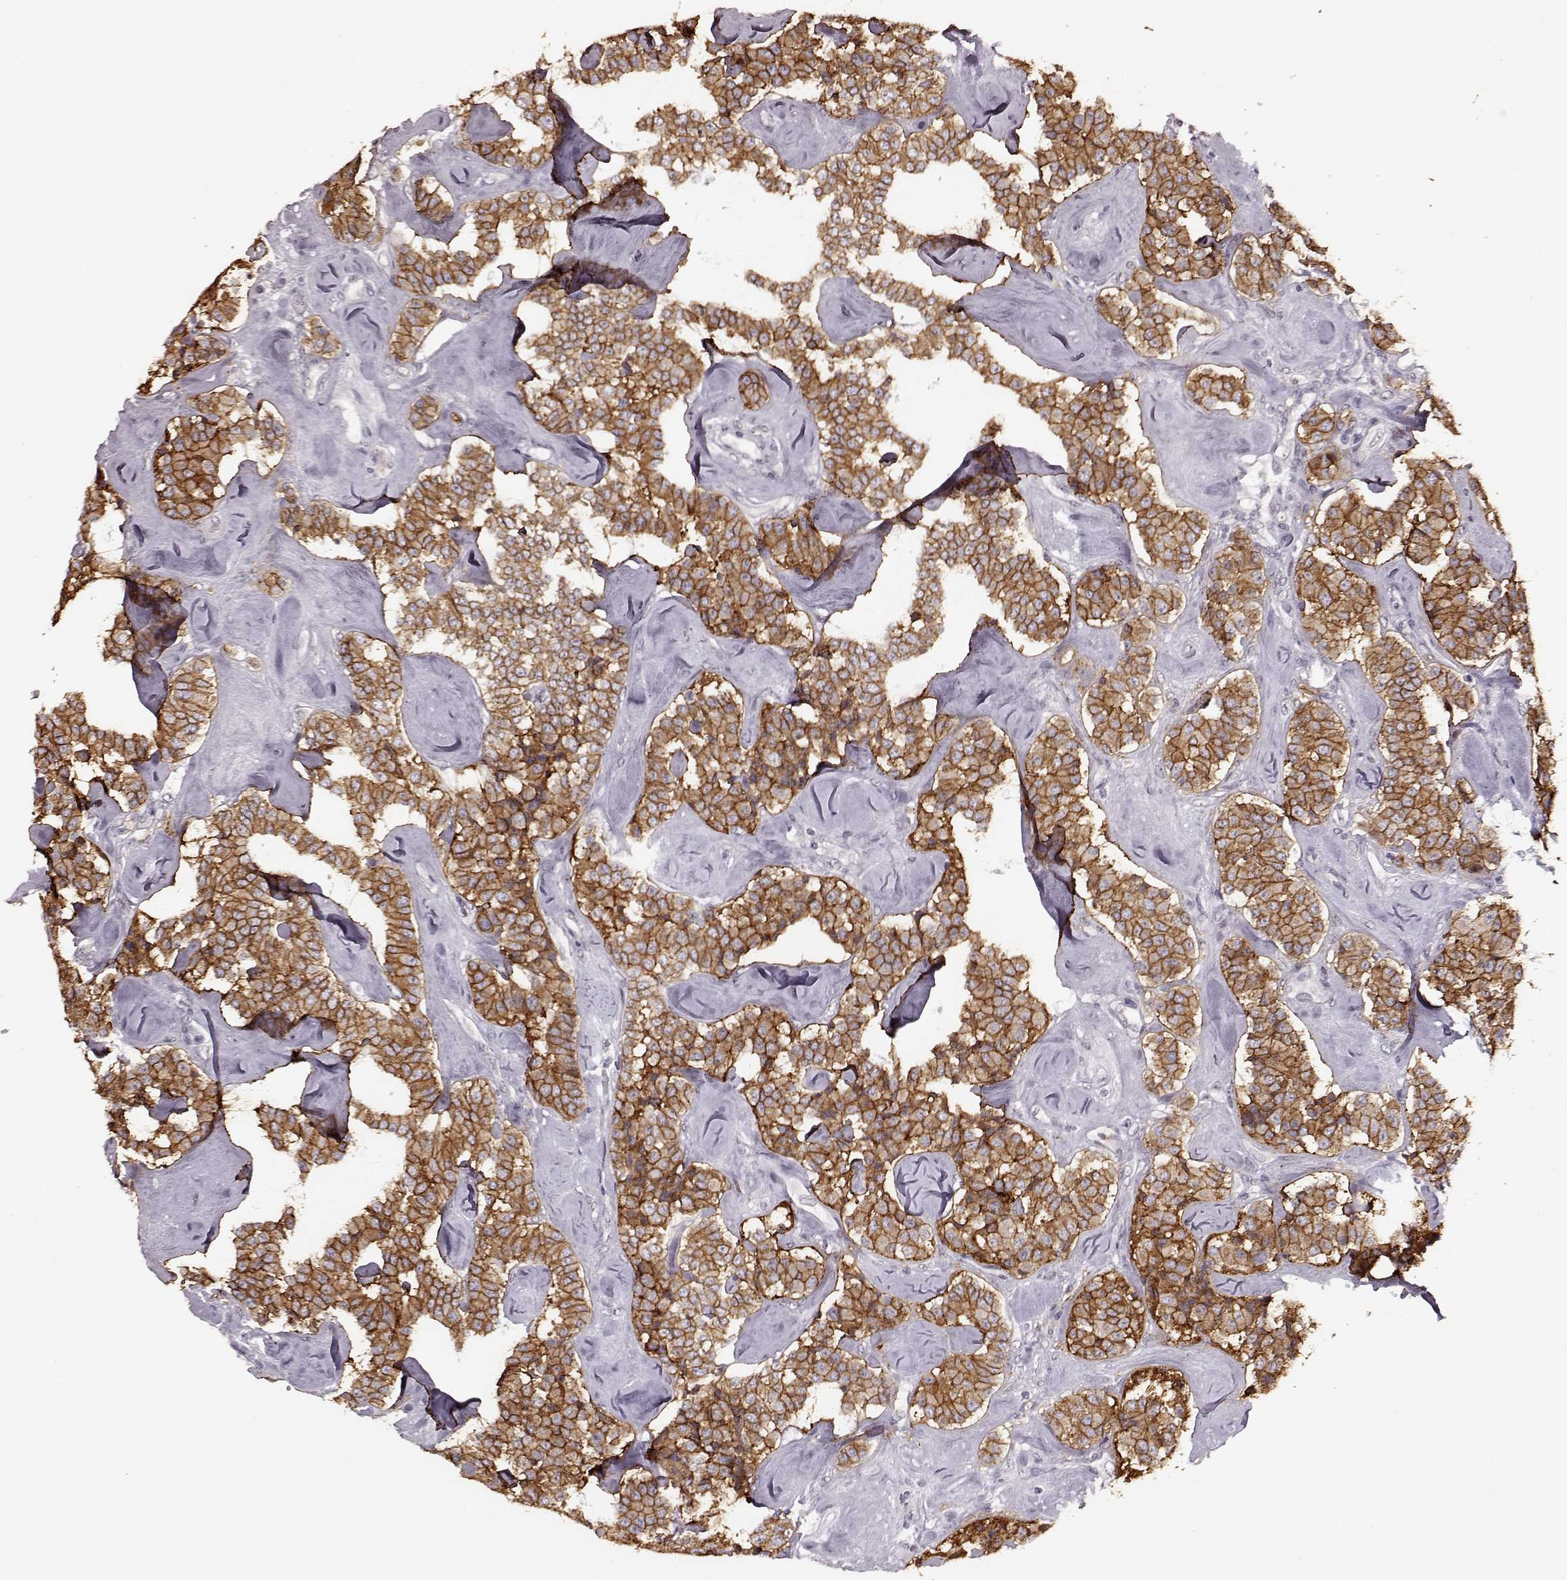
{"staining": {"intensity": "strong", "quantity": ">75%", "location": "cytoplasmic/membranous"}, "tissue": "carcinoid", "cell_type": "Tumor cells", "image_type": "cancer", "snomed": [{"axis": "morphology", "description": "Carcinoid, malignant, NOS"}, {"axis": "topography", "description": "Pancreas"}], "caption": "Brown immunohistochemical staining in human carcinoid shows strong cytoplasmic/membranous staining in approximately >75% of tumor cells.", "gene": "STX1B", "patient": {"sex": "male", "age": 41}}